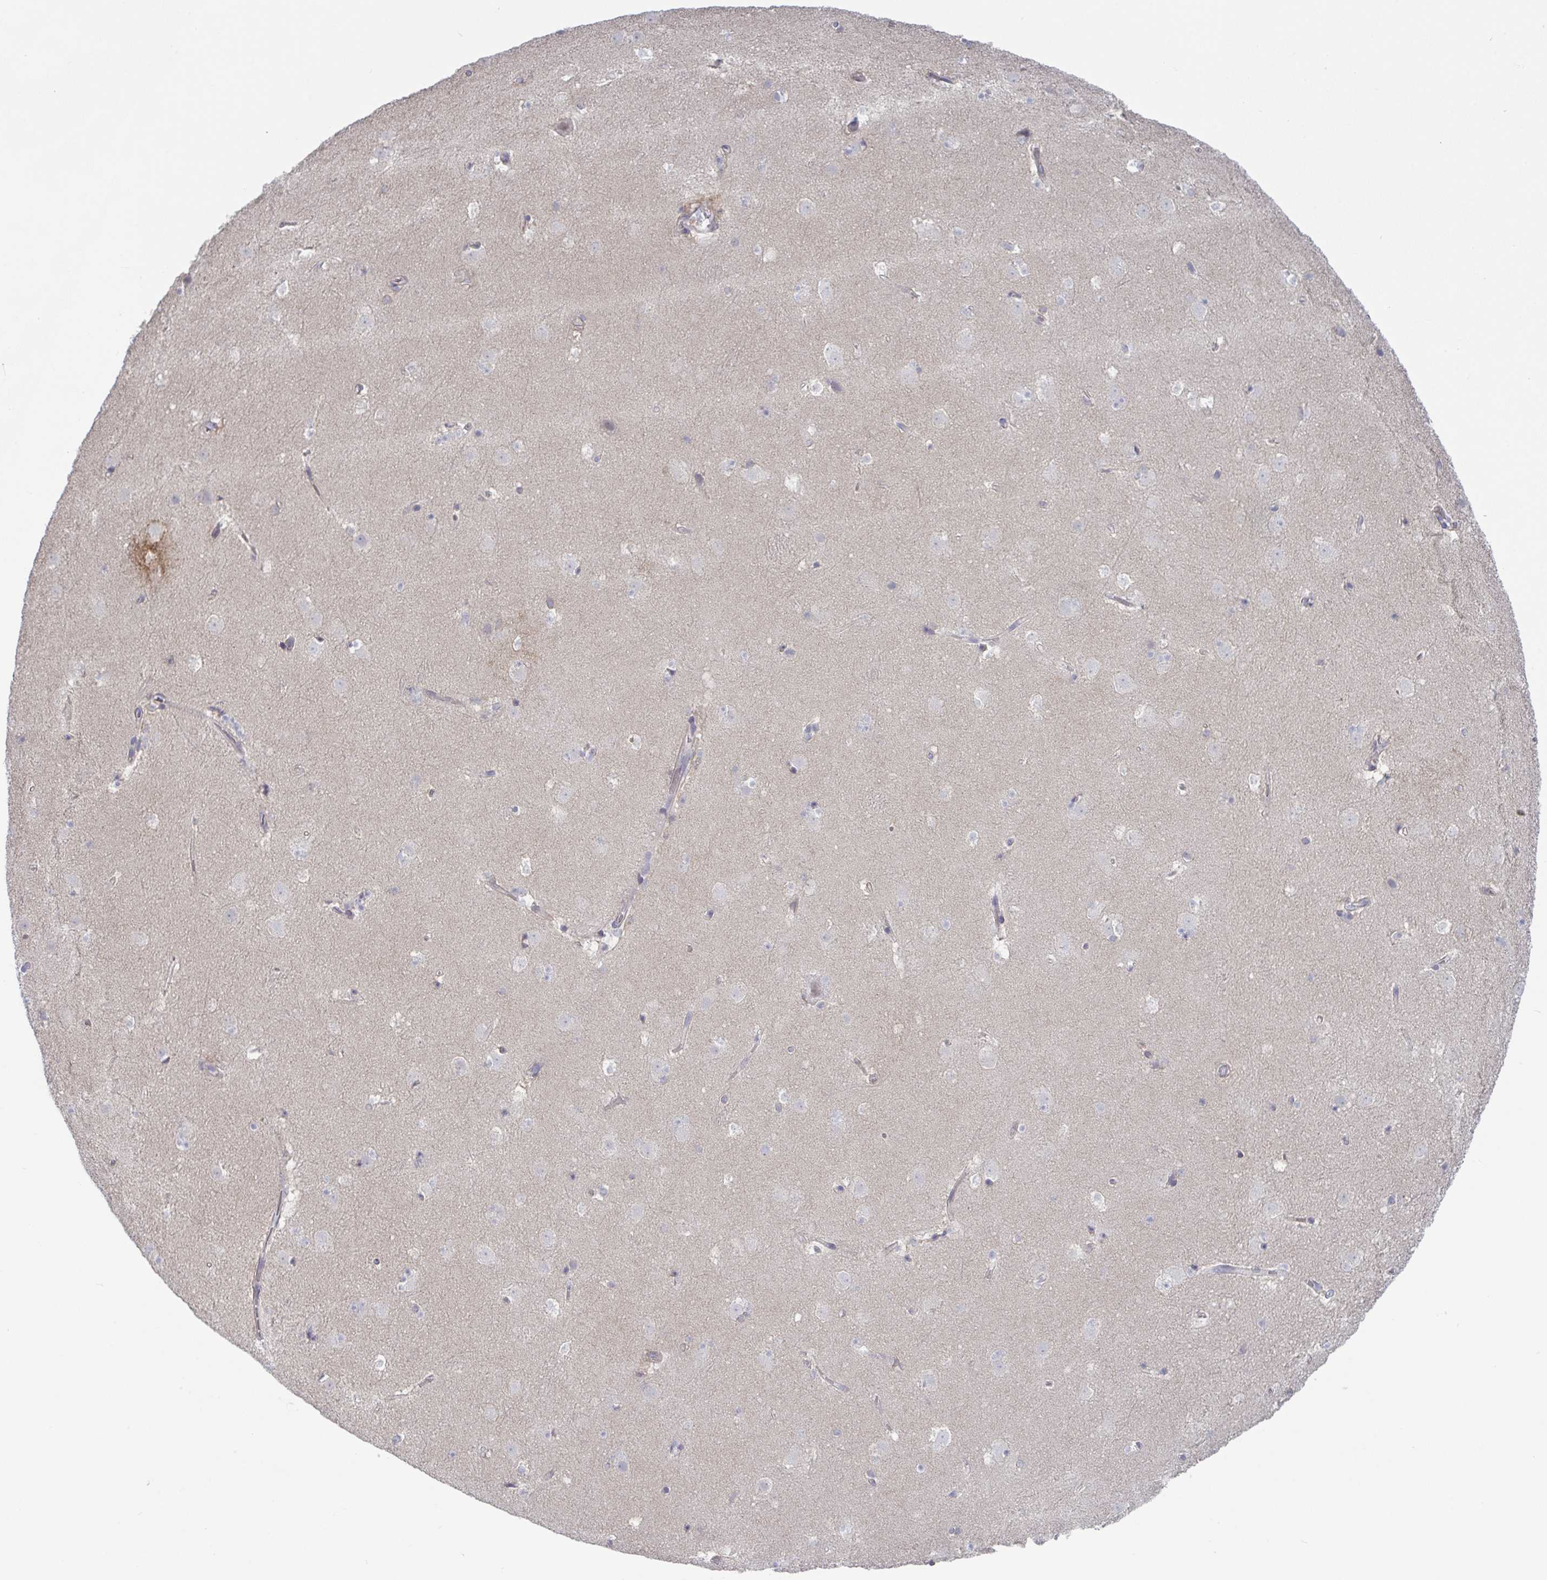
{"staining": {"intensity": "negative", "quantity": "none", "location": "none"}, "tissue": "caudate", "cell_type": "Glial cells", "image_type": "normal", "snomed": [{"axis": "morphology", "description": "Normal tissue, NOS"}, {"axis": "topography", "description": "Lateral ventricle wall"}], "caption": "DAB (3,3'-diaminobenzidine) immunohistochemical staining of unremarkable caudate displays no significant positivity in glial cells. (Brightfield microscopy of DAB immunohistochemistry at high magnification).", "gene": "STK26", "patient": {"sex": "male", "age": 37}}